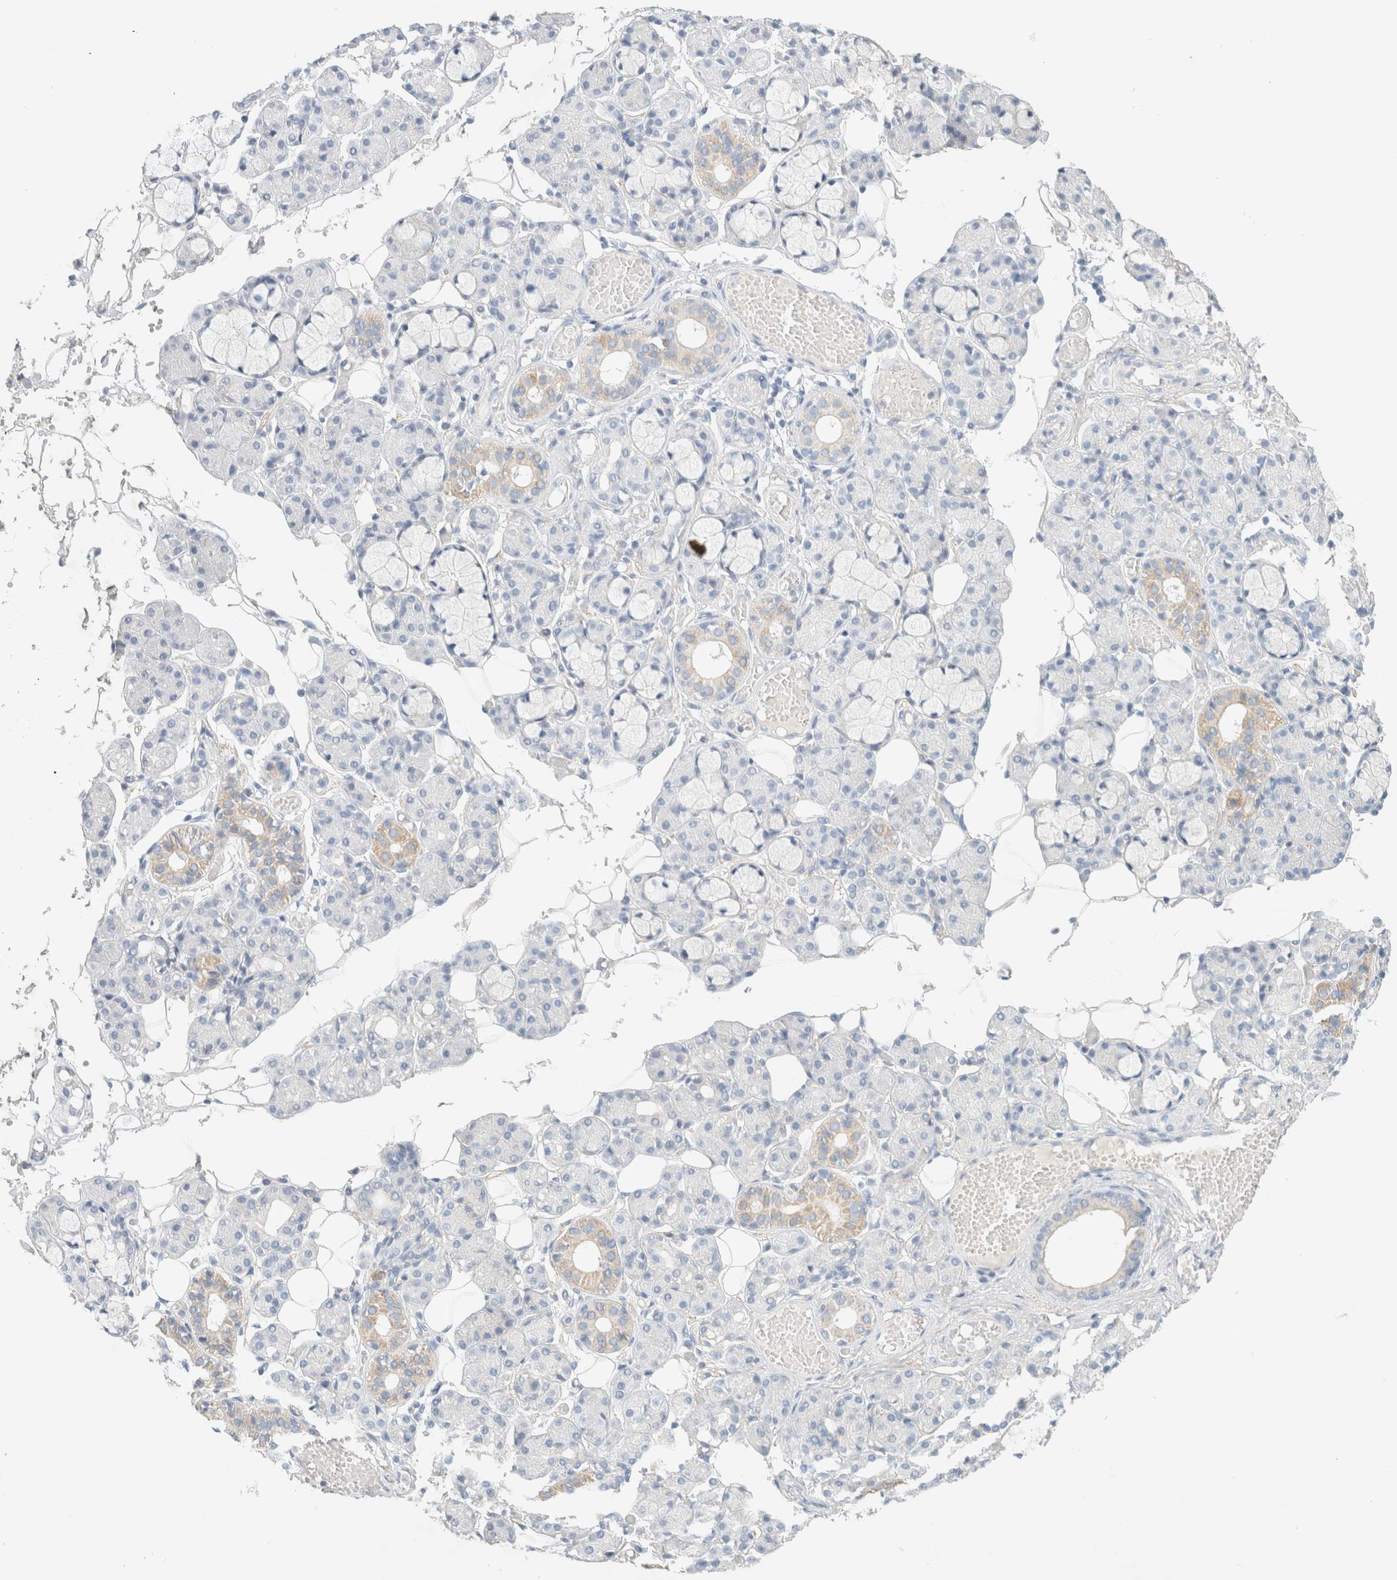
{"staining": {"intensity": "weak", "quantity": "<25%", "location": "cytoplasmic/membranous"}, "tissue": "salivary gland", "cell_type": "Glandular cells", "image_type": "normal", "snomed": [{"axis": "morphology", "description": "Normal tissue, NOS"}, {"axis": "topography", "description": "Salivary gland"}], "caption": "Glandular cells show no significant protein staining in benign salivary gland. (Immunohistochemistry, brightfield microscopy, high magnification).", "gene": "HEXD", "patient": {"sex": "male", "age": 63}}